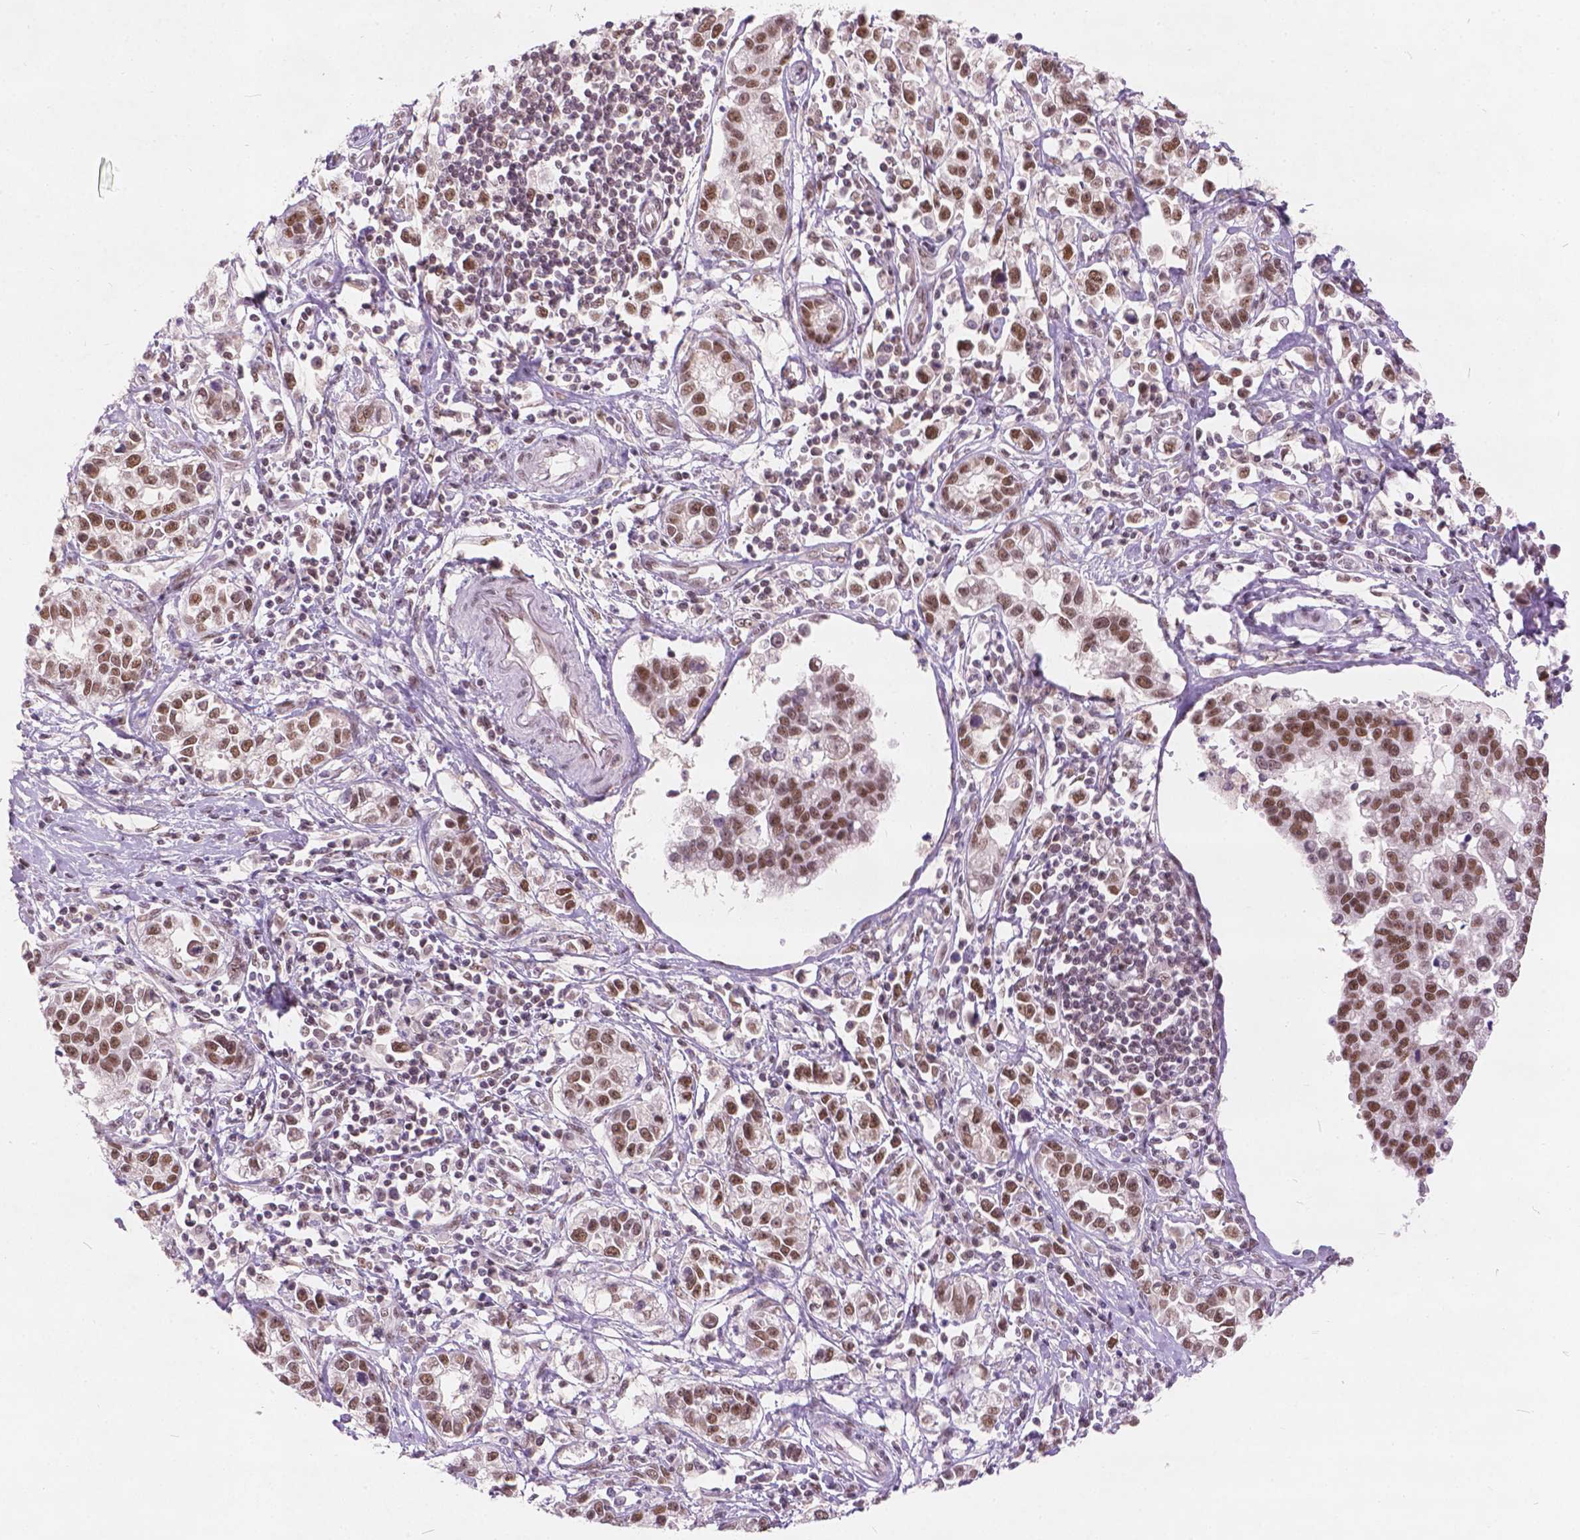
{"staining": {"intensity": "moderate", "quantity": ">75%", "location": "nuclear"}, "tissue": "stomach cancer", "cell_type": "Tumor cells", "image_type": "cancer", "snomed": [{"axis": "morphology", "description": "Adenocarcinoma, NOS"}, {"axis": "topography", "description": "Stomach"}], "caption": "A micrograph of stomach cancer stained for a protein demonstrates moderate nuclear brown staining in tumor cells. The staining is performed using DAB (3,3'-diaminobenzidine) brown chromogen to label protein expression. The nuclei are counter-stained blue using hematoxylin.", "gene": "FAM53A", "patient": {"sex": "male", "age": 93}}